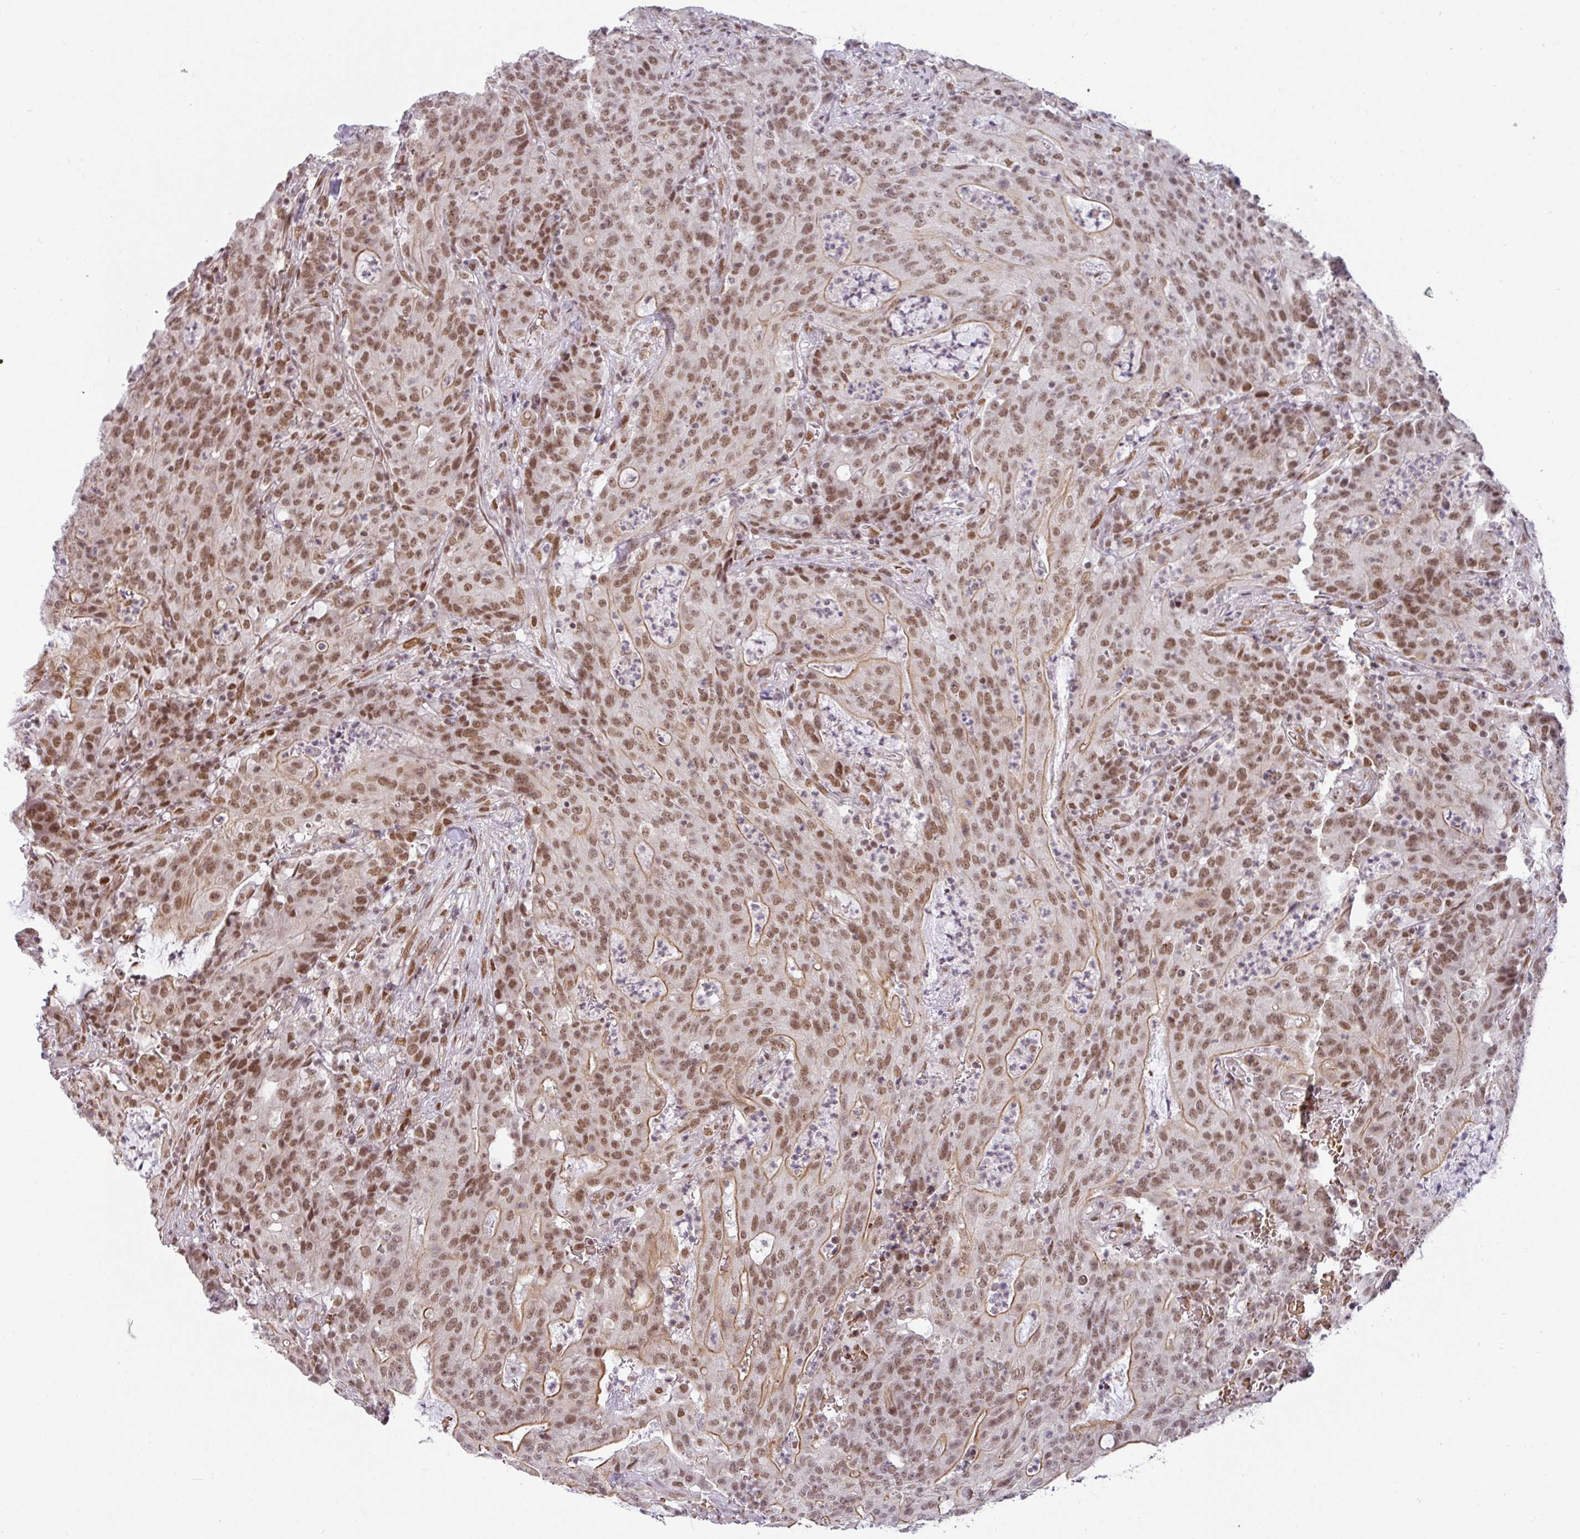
{"staining": {"intensity": "moderate", "quantity": ">75%", "location": "cytoplasmic/membranous,nuclear"}, "tissue": "colorectal cancer", "cell_type": "Tumor cells", "image_type": "cancer", "snomed": [{"axis": "morphology", "description": "Adenocarcinoma, NOS"}, {"axis": "topography", "description": "Colon"}], "caption": "Protein staining by IHC reveals moderate cytoplasmic/membranous and nuclear staining in about >75% of tumor cells in colorectal cancer (adenocarcinoma). (brown staining indicates protein expression, while blue staining denotes nuclei).", "gene": "NCOA5", "patient": {"sex": "male", "age": 83}}